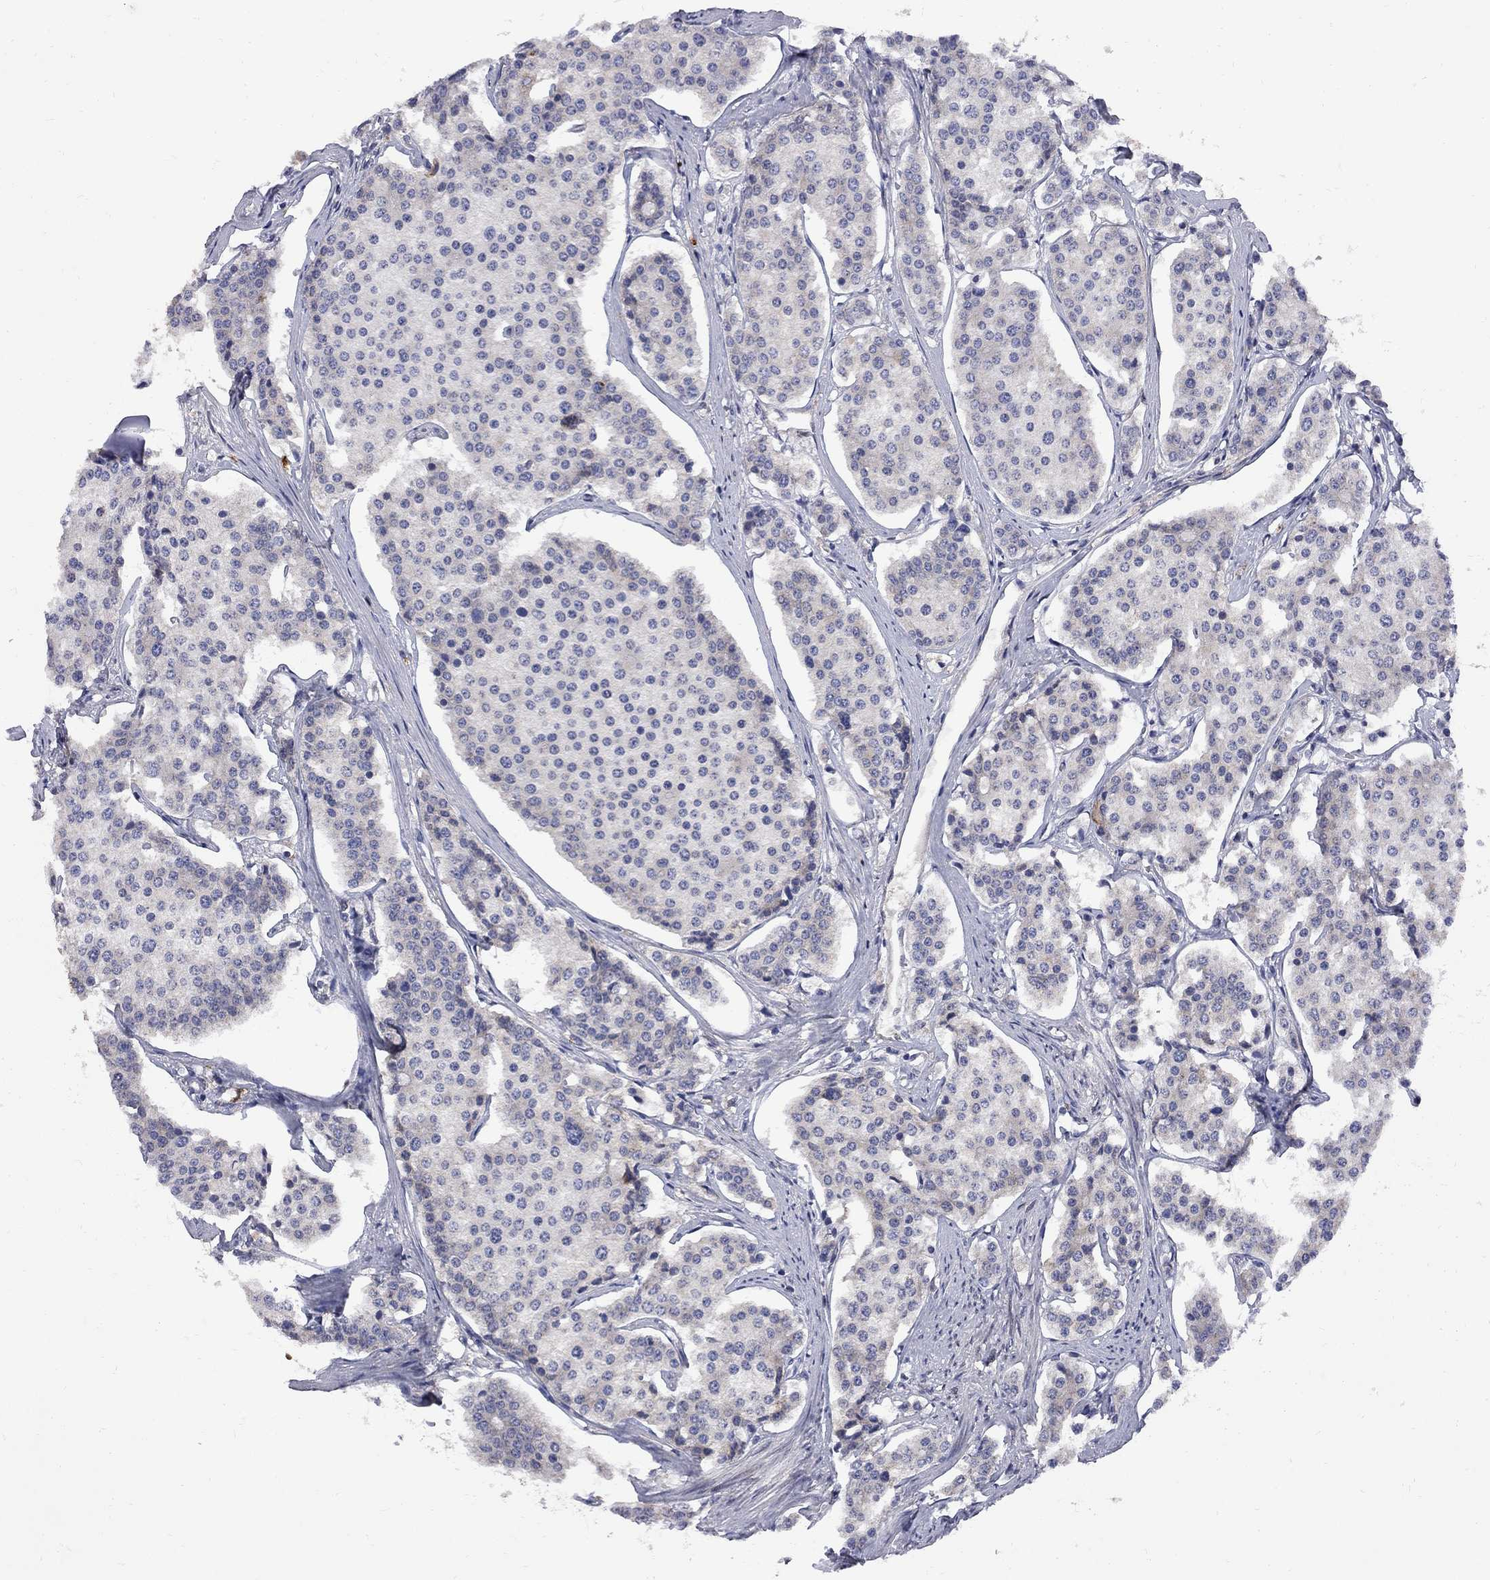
{"staining": {"intensity": "negative", "quantity": "none", "location": "none"}, "tissue": "carcinoid", "cell_type": "Tumor cells", "image_type": "cancer", "snomed": [{"axis": "morphology", "description": "Carcinoid, malignant, NOS"}, {"axis": "topography", "description": "Small intestine"}], "caption": "Histopathology image shows no significant protein expression in tumor cells of carcinoid. The staining was performed using DAB (3,3'-diaminobenzidine) to visualize the protein expression in brown, while the nuclei were stained in blue with hematoxylin (Magnification: 20x).", "gene": "MTHFR", "patient": {"sex": "female", "age": 65}}